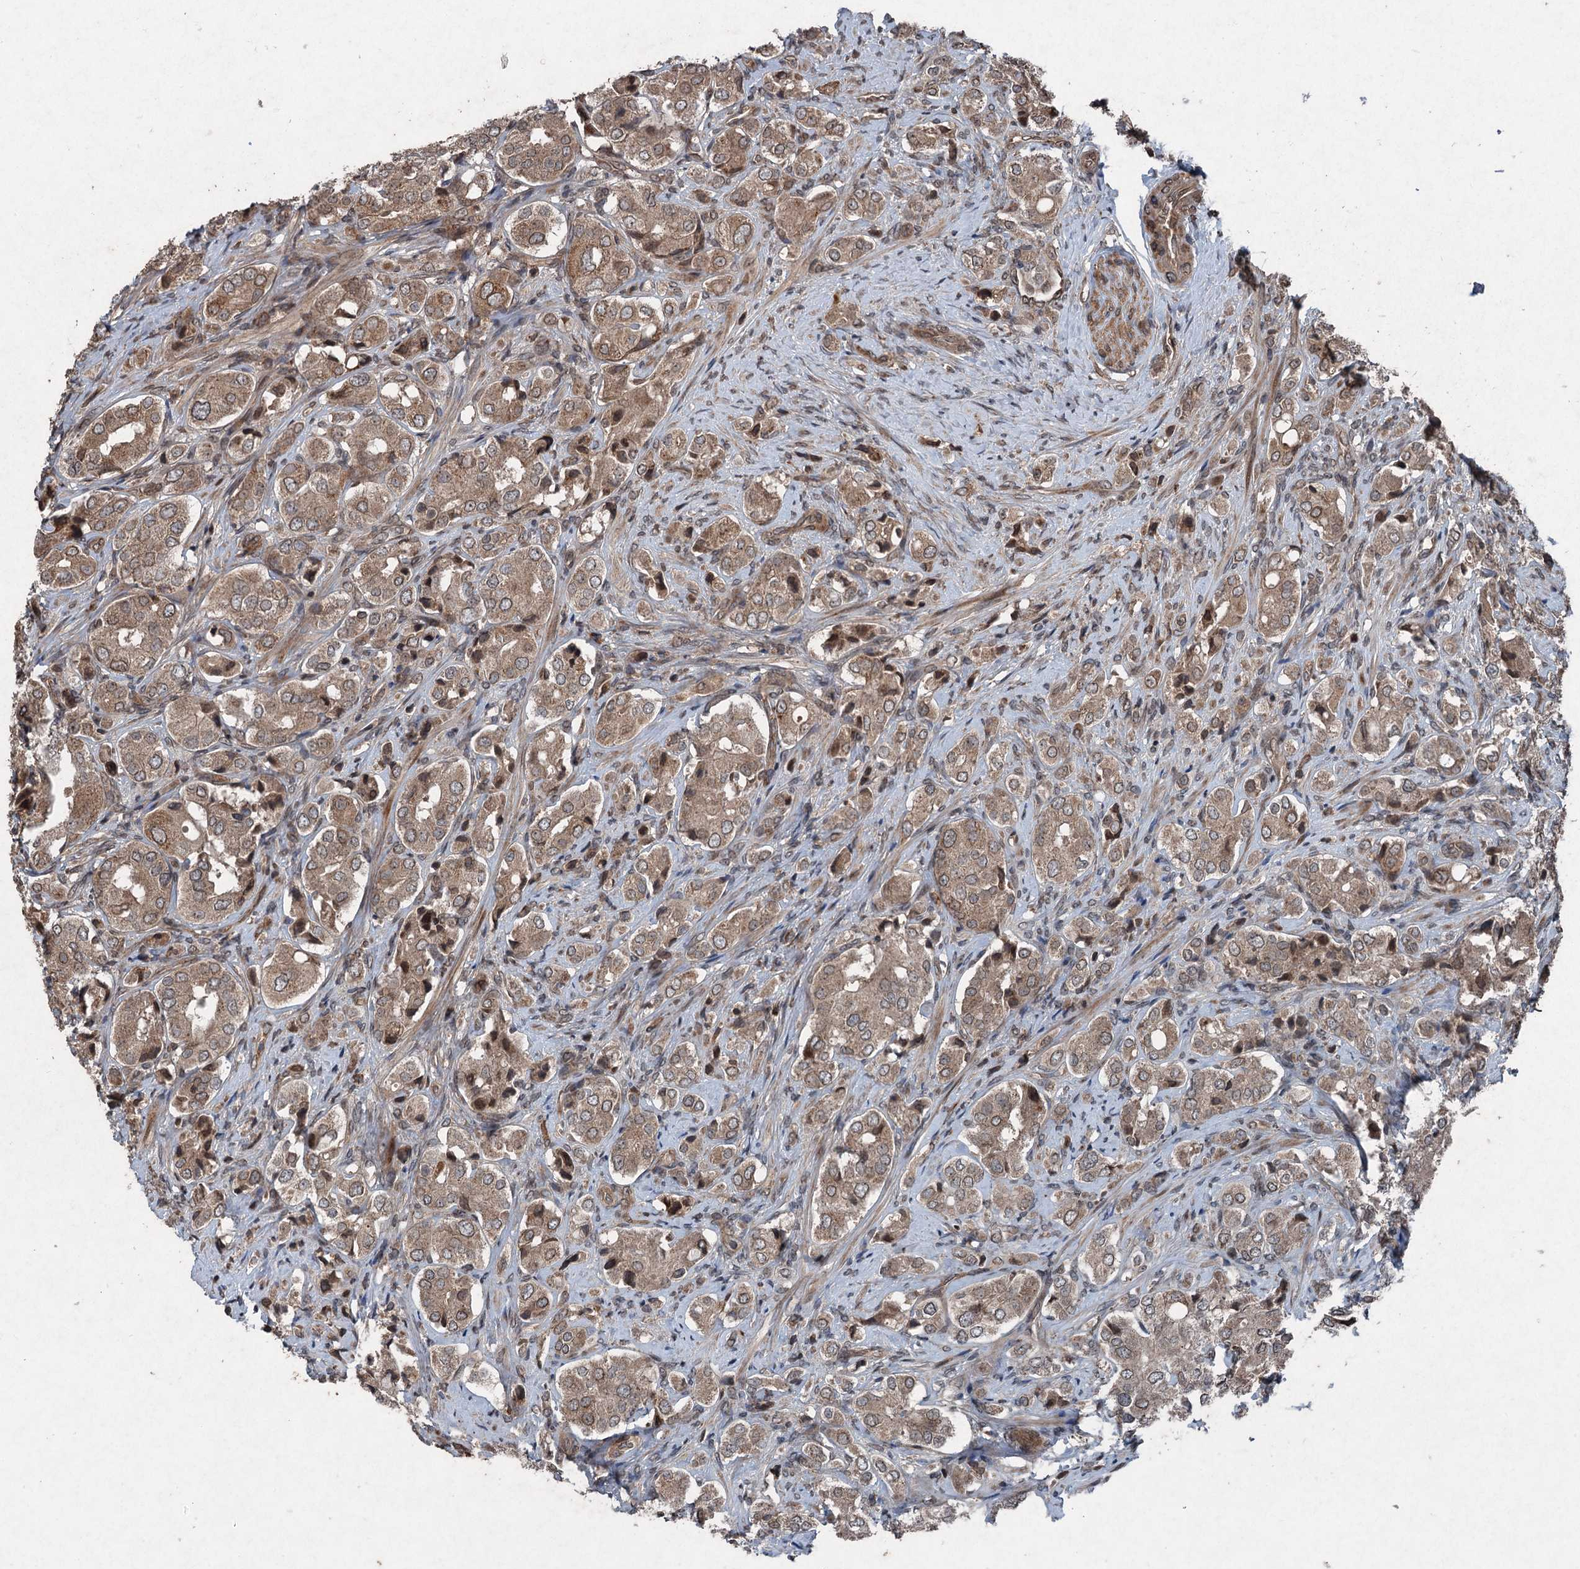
{"staining": {"intensity": "moderate", "quantity": ">75%", "location": "cytoplasmic/membranous"}, "tissue": "prostate cancer", "cell_type": "Tumor cells", "image_type": "cancer", "snomed": [{"axis": "morphology", "description": "Adenocarcinoma, High grade"}, {"axis": "topography", "description": "Prostate"}], "caption": "A brown stain highlights moderate cytoplasmic/membranous expression of a protein in human prostate cancer (adenocarcinoma (high-grade)) tumor cells.", "gene": "ALAS1", "patient": {"sex": "male", "age": 65}}